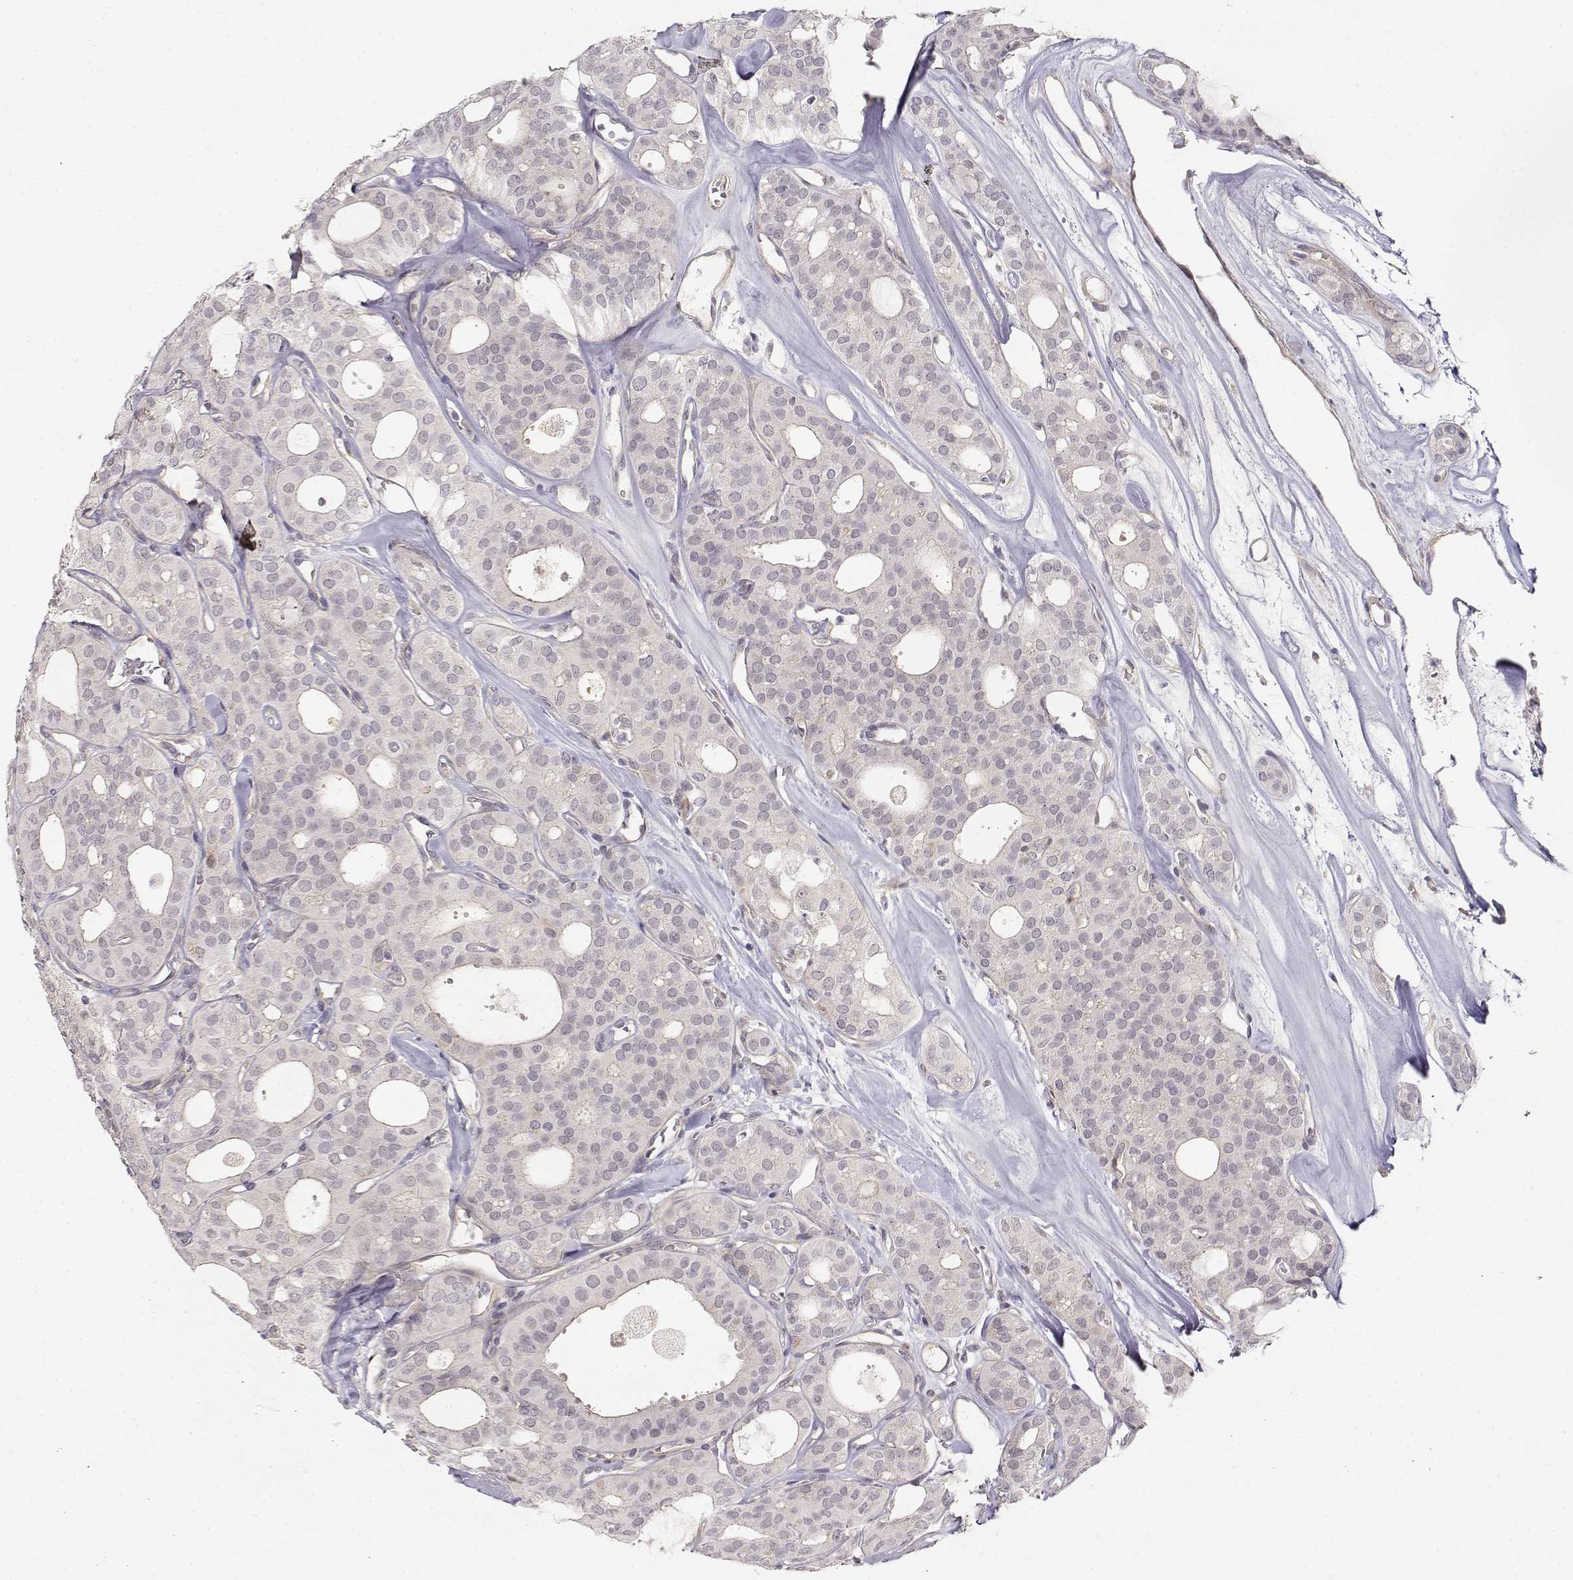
{"staining": {"intensity": "negative", "quantity": "none", "location": "none"}, "tissue": "thyroid cancer", "cell_type": "Tumor cells", "image_type": "cancer", "snomed": [{"axis": "morphology", "description": "Follicular adenoma carcinoma, NOS"}, {"axis": "topography", "description": "Thyroid gland"}], "caption": "IHC of human thyroid cancer exhibits no expression in tumor cells.", "gene": "EAF2", "patient": {"sex": "male", "age": 75}}